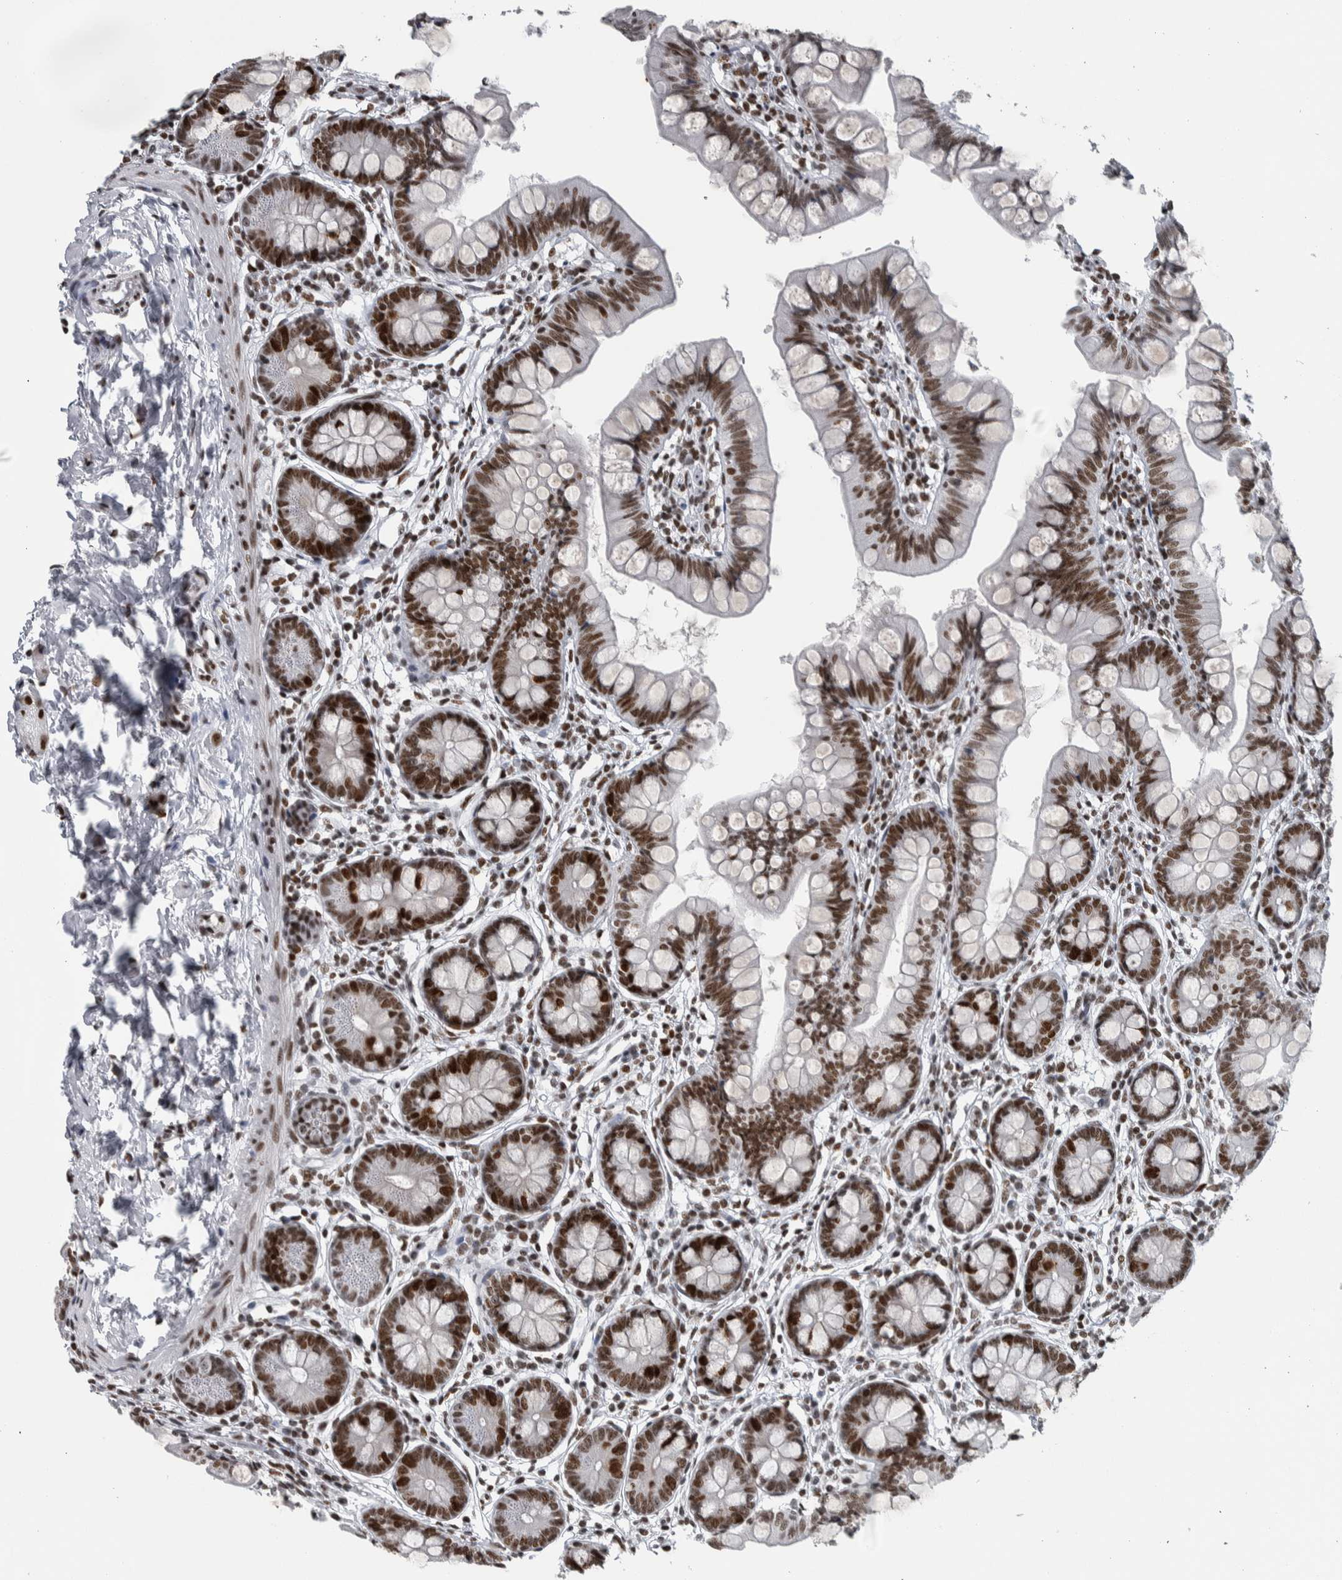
{"staining": {"intensity": "strong", "quantity": ">75%", "location": "nuclear"}, "tissue": "small intestine", "cell_type": "Glandular cells", "image_type": "normal", "snomed": [{"axis": "morphology", "description": "Normal tissue, NOS"}, {"axis": "topography", "description": "Small intestine"}], "caption": "Strong nuclear expression is identified in approximately >75% of glandular cells in normal small intestine. The staining is performed using DAB brown chromogen to label protein expression. The nuclei are counter-stained blue using hematoxylin.", "gene": "TOP2B", "patient": {"sex": "male", "age": 7}}